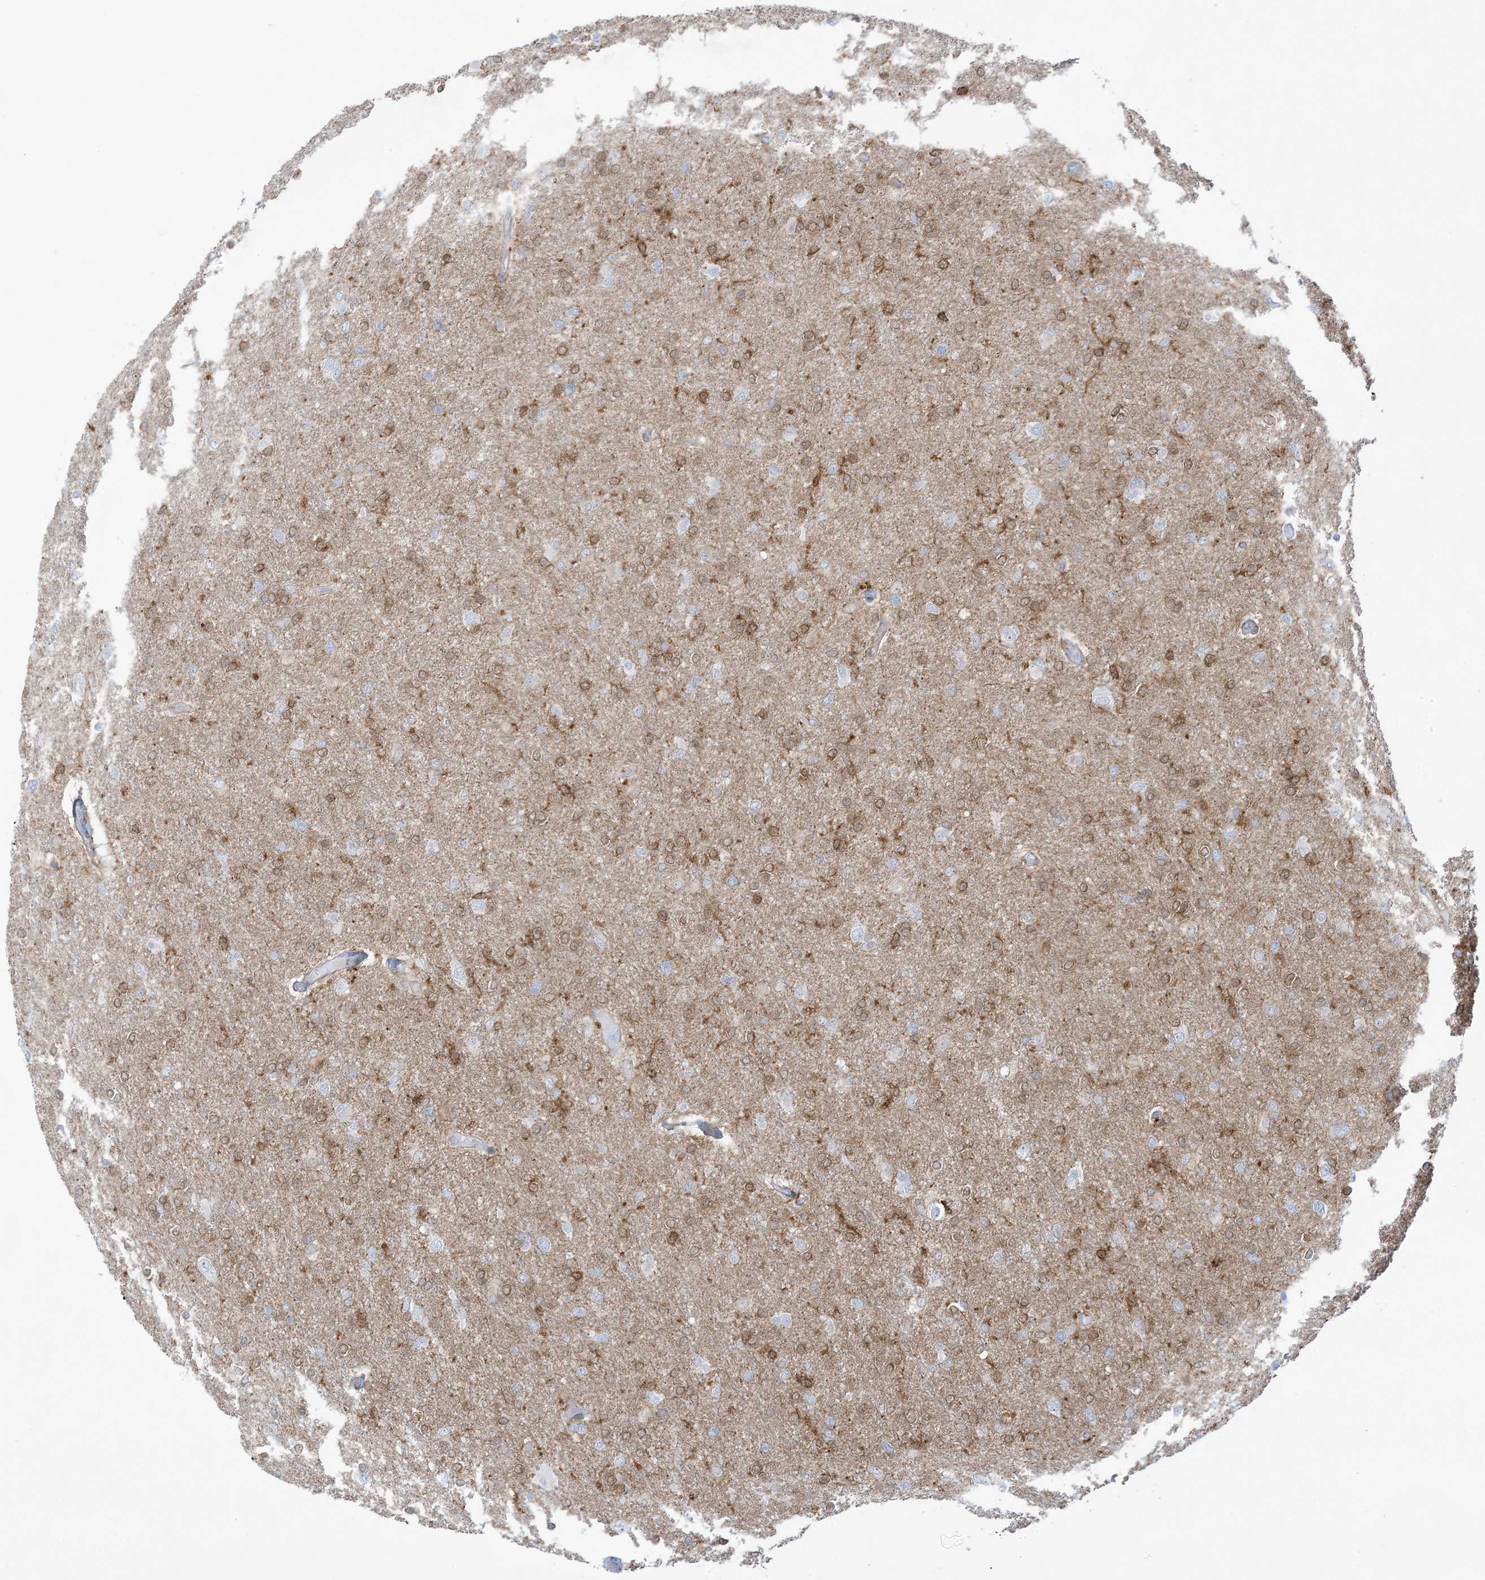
{"staining": {"intensity": "moderate", "quantity": "<25%", "location": "cytoplasmic/membranous"}, "tissue": "glioma", "cell_type": "Tumor cells", "image_type": "cancer", "snomed": [{"axis": "morphology", "description": "Glioma, malignant, High grade"}, {"axis": "topography", "description": "Cerebral cortex"}], "caption": "Approximately <25% of tumor cells in malignant glioma (high-grade) demonstrate moderate cytoplasmic/membranous protein staining as visualized by brown immunohistochemical staining.", "gene": "ICMT", "patient": {"sex": "female", "age": 36}}